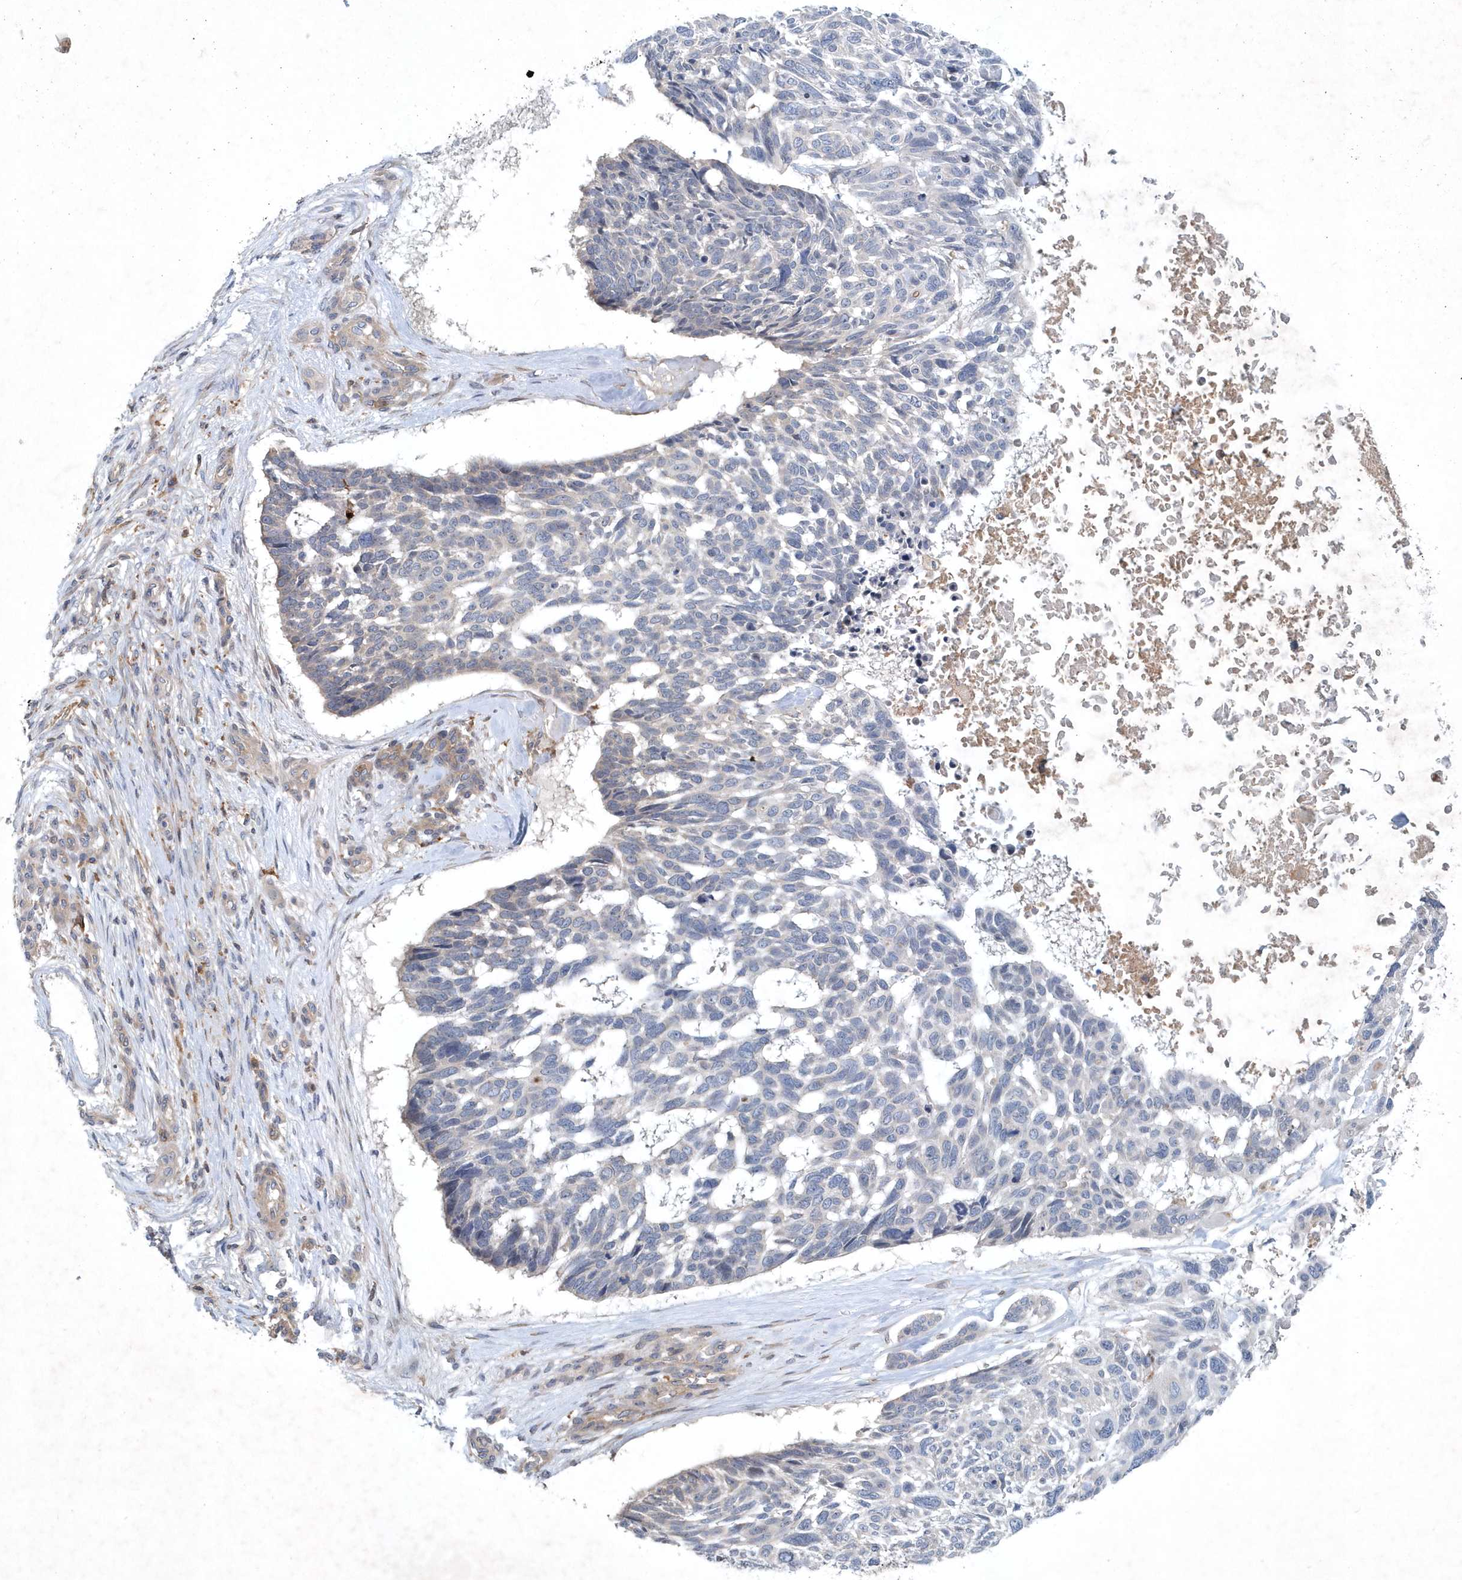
{"staining": {"intensity": "negative", "quantity": "none", "location": "none"}, "tissue": "skin cancer", "cell_type": "Tumor cells", "image_type": "cancer", "snomed": [{"axis": "morphology", "description": "Basal cell carcinoma"}, {"axis": "topography", "description": "Skin"}], "caption": "Immunohistochemistry of human basal cell carcinoma (skin) reveals no staining in tumor cells.", "gene": "P2RY10", "patient": {"sex": "male", "age": 88}}